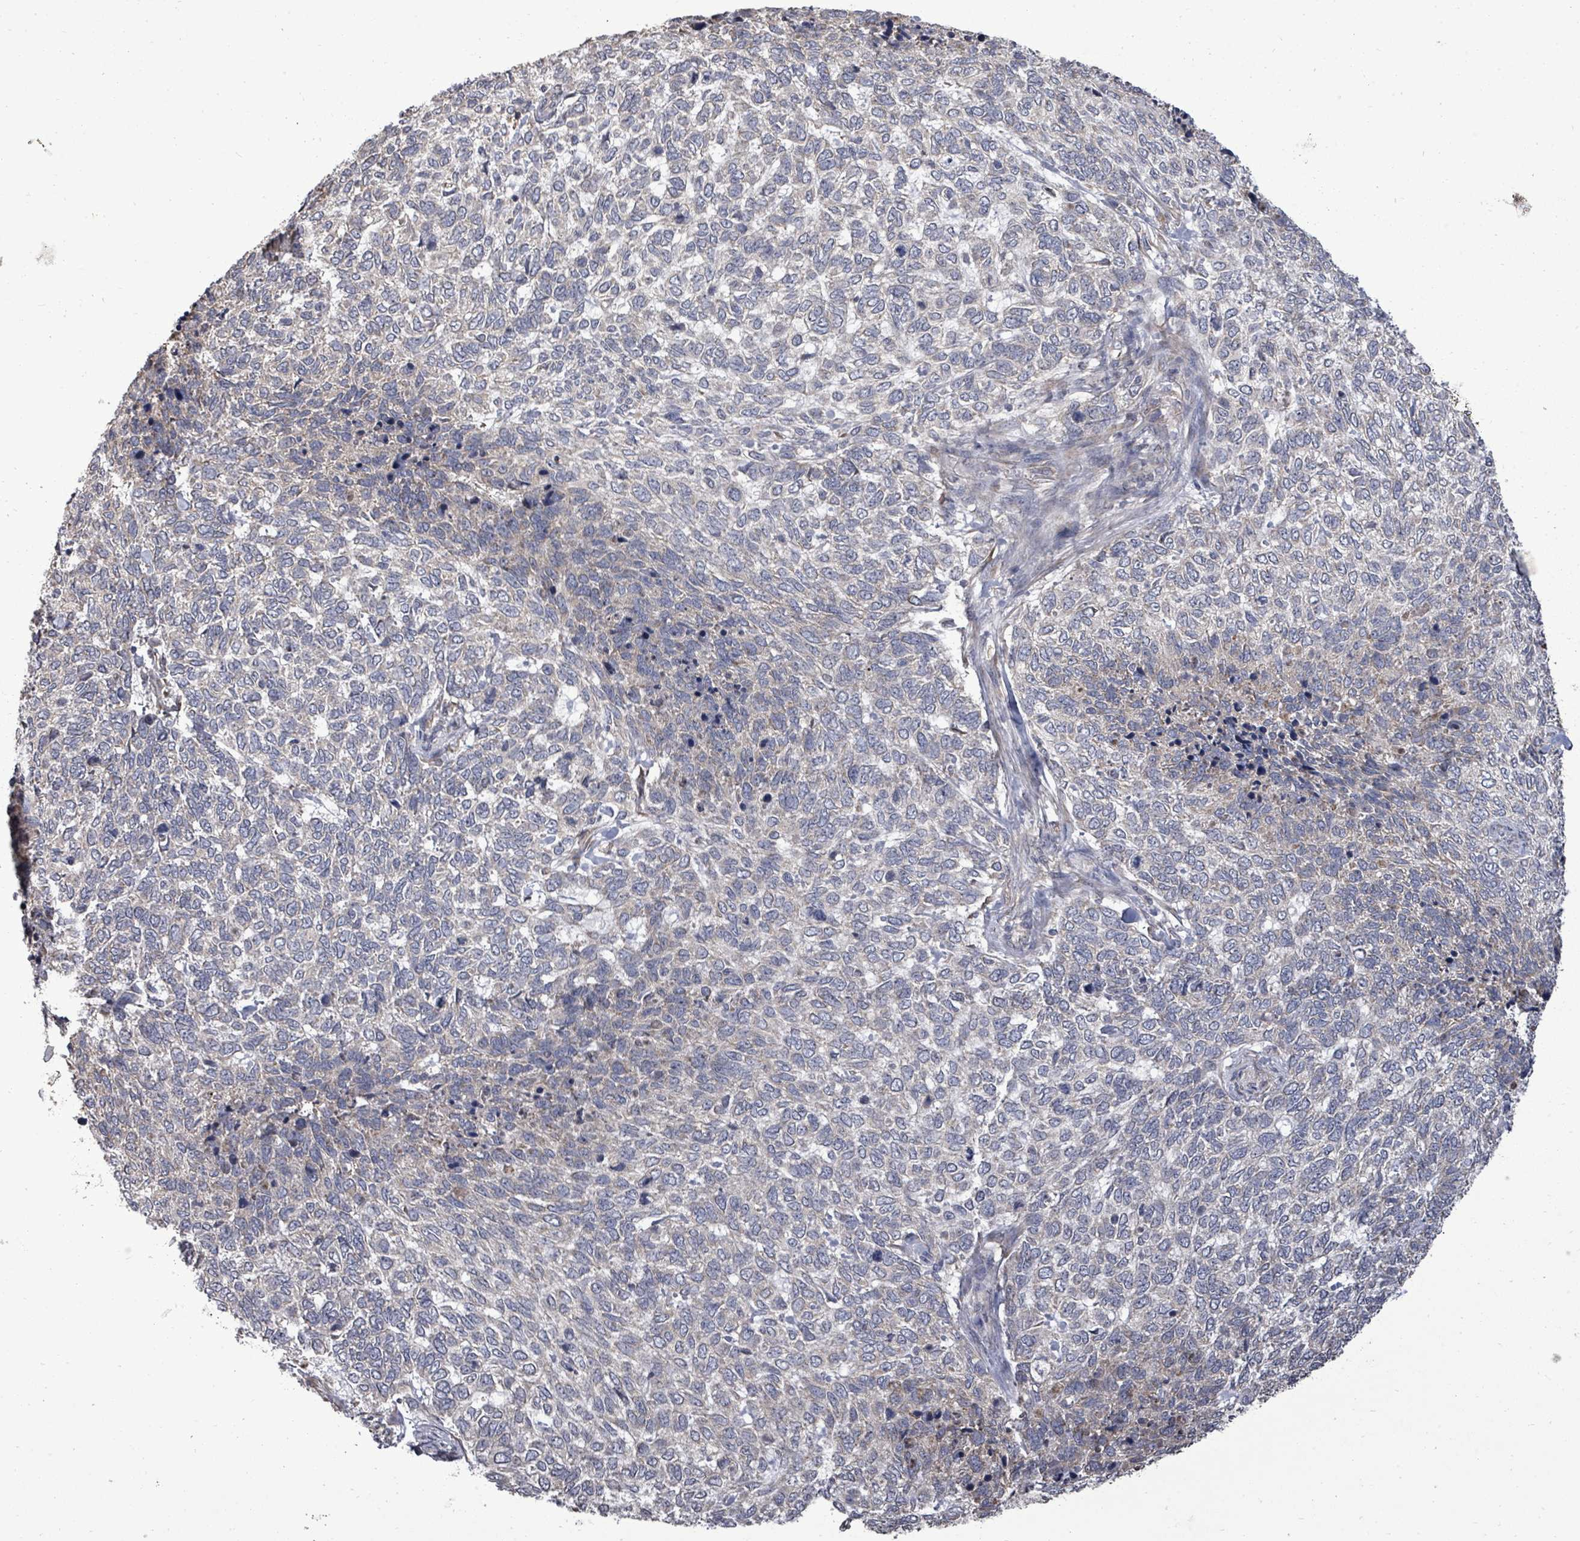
{"staining": {"intensity": "negative", "quantity": "none", "location": "none"}, "tissue": "skin cancer", "cell_type": "Tumor cells", "image_type": "cancer", "snomed": [{"axis": "morphology", "description": "Basal cell carcinoma"}, {"axis": "topography", "description": "Skin"}], "caption": "The micrograph shows no staining of tumor cells in skin cancer (basal cell carcinoma).", "gene": "POMGNT2", "patient": {"sex": "female", "age": 65}}